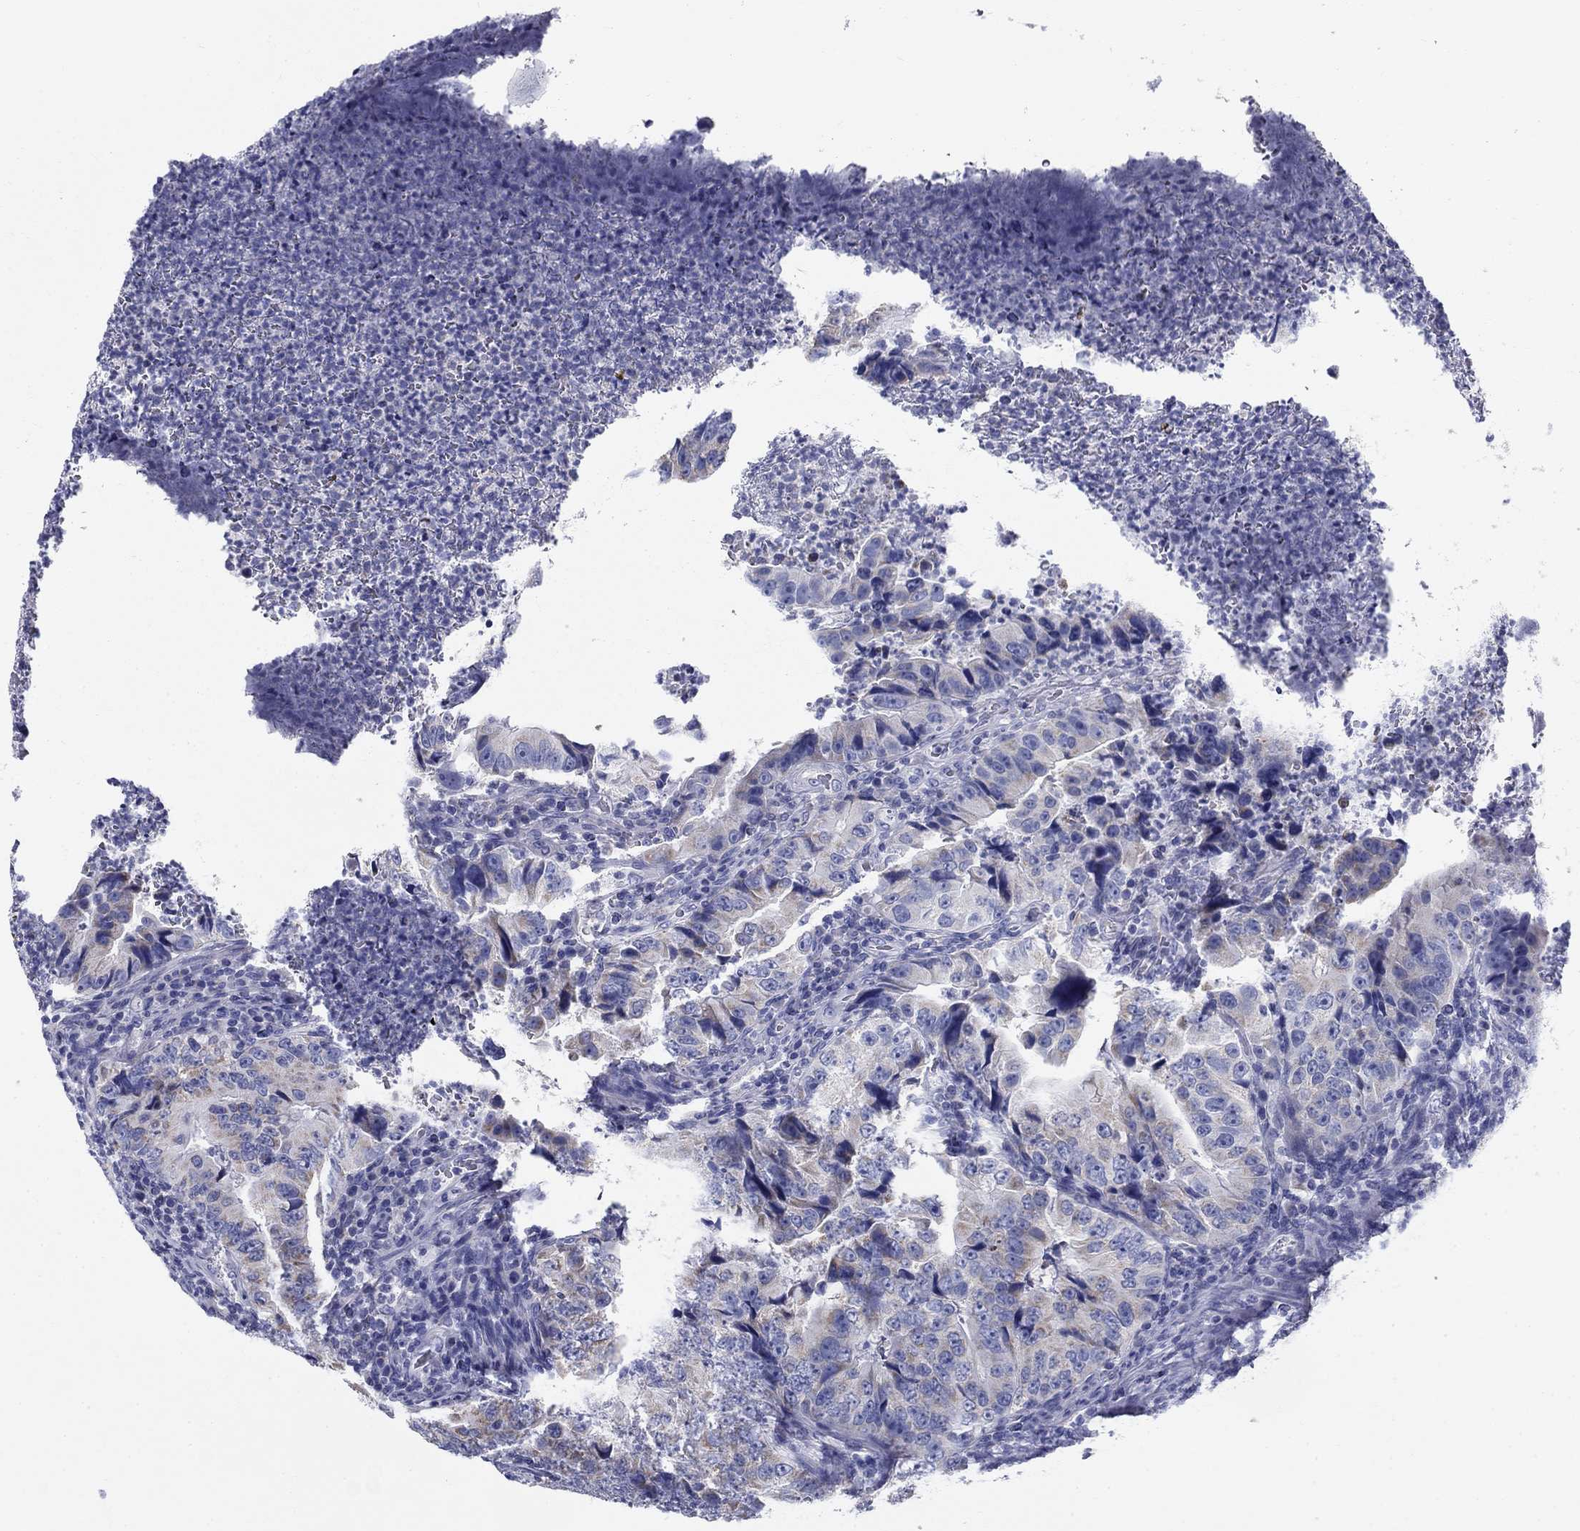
{"staining": {"intensity": "weak", "quantity": "<25%", "location": "cytoplasmic/membranous"}, "tissue": "colorectal cancer", "cell_type": "Tumor cells", "image_type": "cancer", "snomed": [{"axis": "morphology", "description": "Adenocarcinoma, NOS"}, {"axis": "topography", "description": "Colon"}], "caption": "Tumor cells show no significant protein positivity in adenocarcinoma (colorectal).", "gene": "UPB1", "patient": {"sex": "female", "age": 72}}